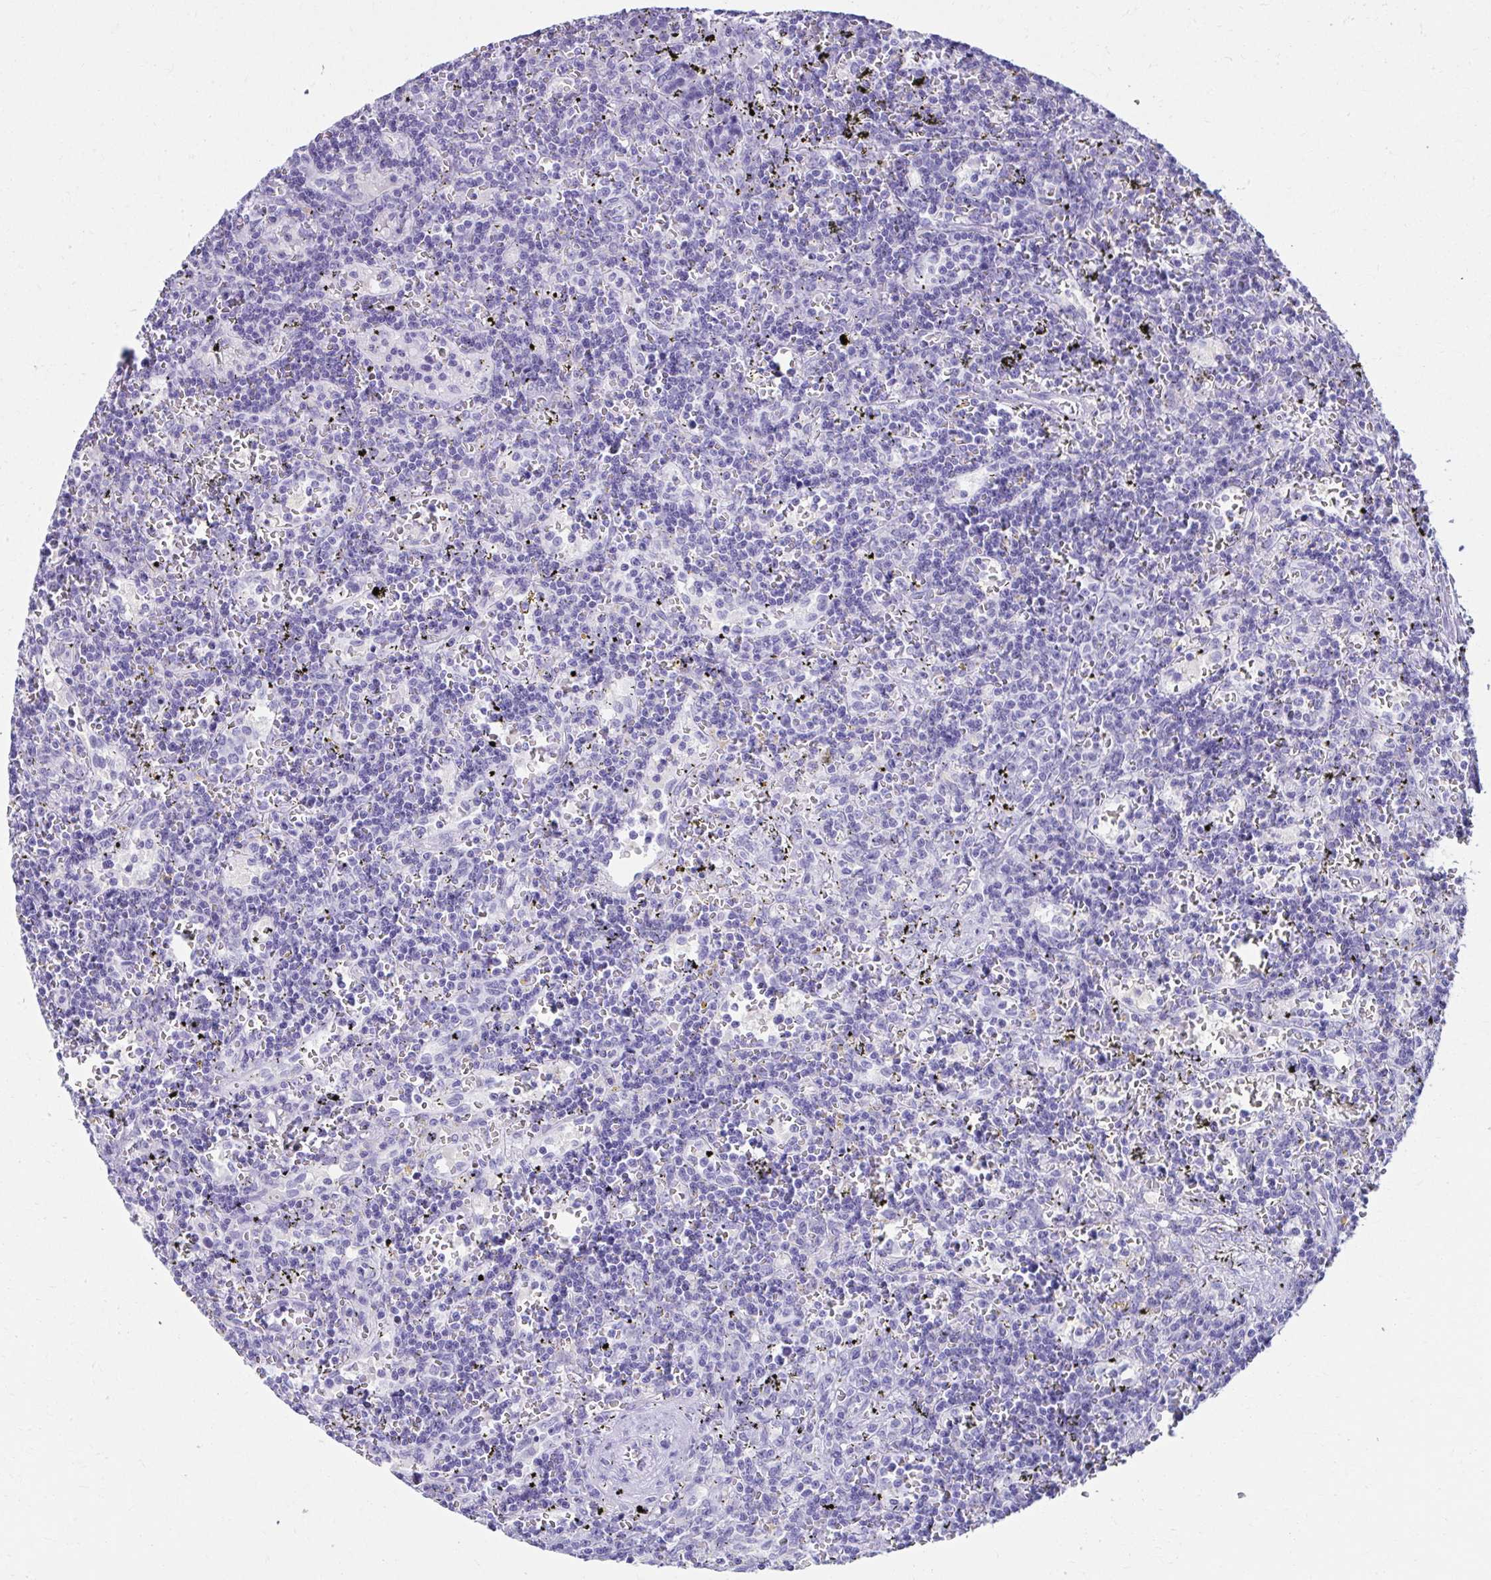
{"staining": {"intensity": "negative", "quantity": "none", "location": "none"}, "tissue": "lymphoma", "cell_type": "Tumor cells", "image_type": "cancer", "snomed": [{"axis": "morphology", "description": "Malignant lymphoma, non-Hodgkin's type, Low grade"}, {"axis": "topography", "description": "Spleen"}], "caption": "Immunohistochemistry (IHC) micrograph of low-grade malignant lymphoma, non-Hodgkin's type stained for a protein (brown), which reveals no staining in tumor cells.", "gene": "ATP4B", "patient": {"sex": "male", "age": 60}}